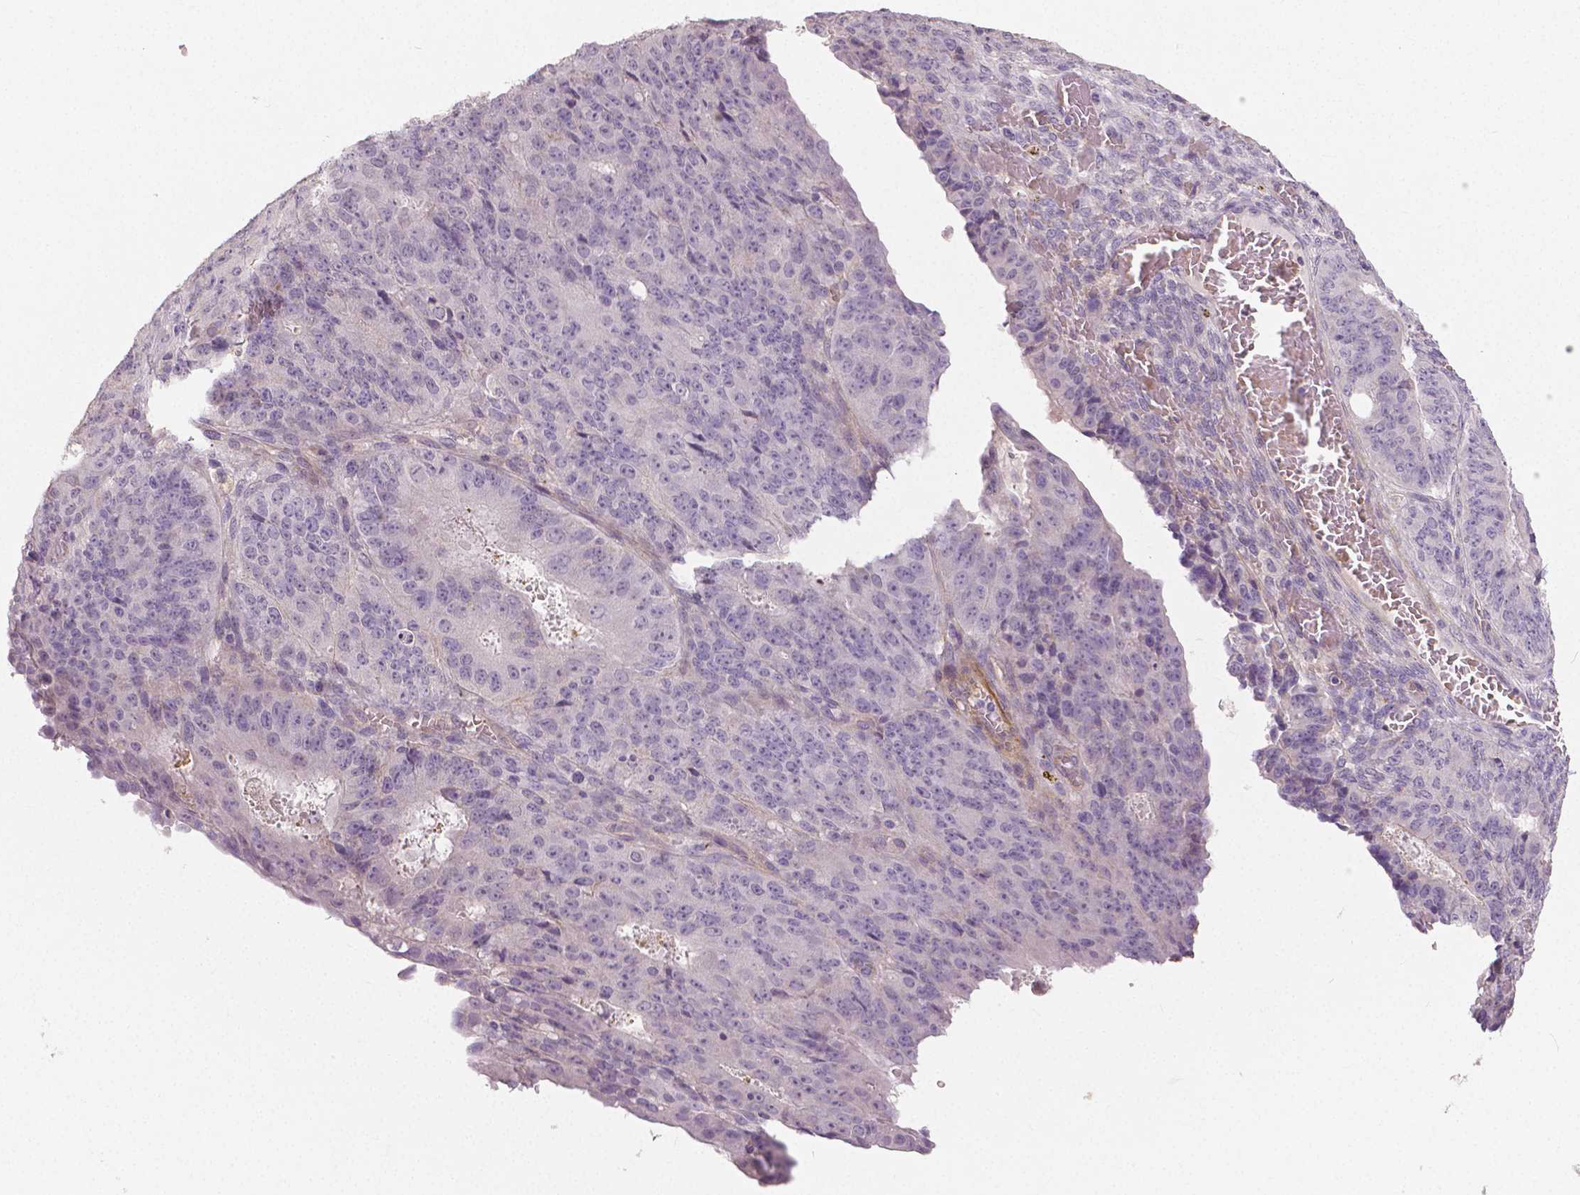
{"staining": {"intensity": "negative", "quantity": "none", "location": "none"}, "tissue": "ovarian cancer", "cell_type": "Tumor cells", "image_type": "cancer", "snomed": [{"axis": "morphology", "description": "Carcinoma, endometroid"}, {"axis": "topography", "description": "Ovary"}], "caption": "A high-resolution image shows IHC staining of ovarian cancer (endometroid carcinoma), which displays no significant positivity in tumor cells.", "gene": "FLT1", "patient": {"sex": "female", "age": 42}}